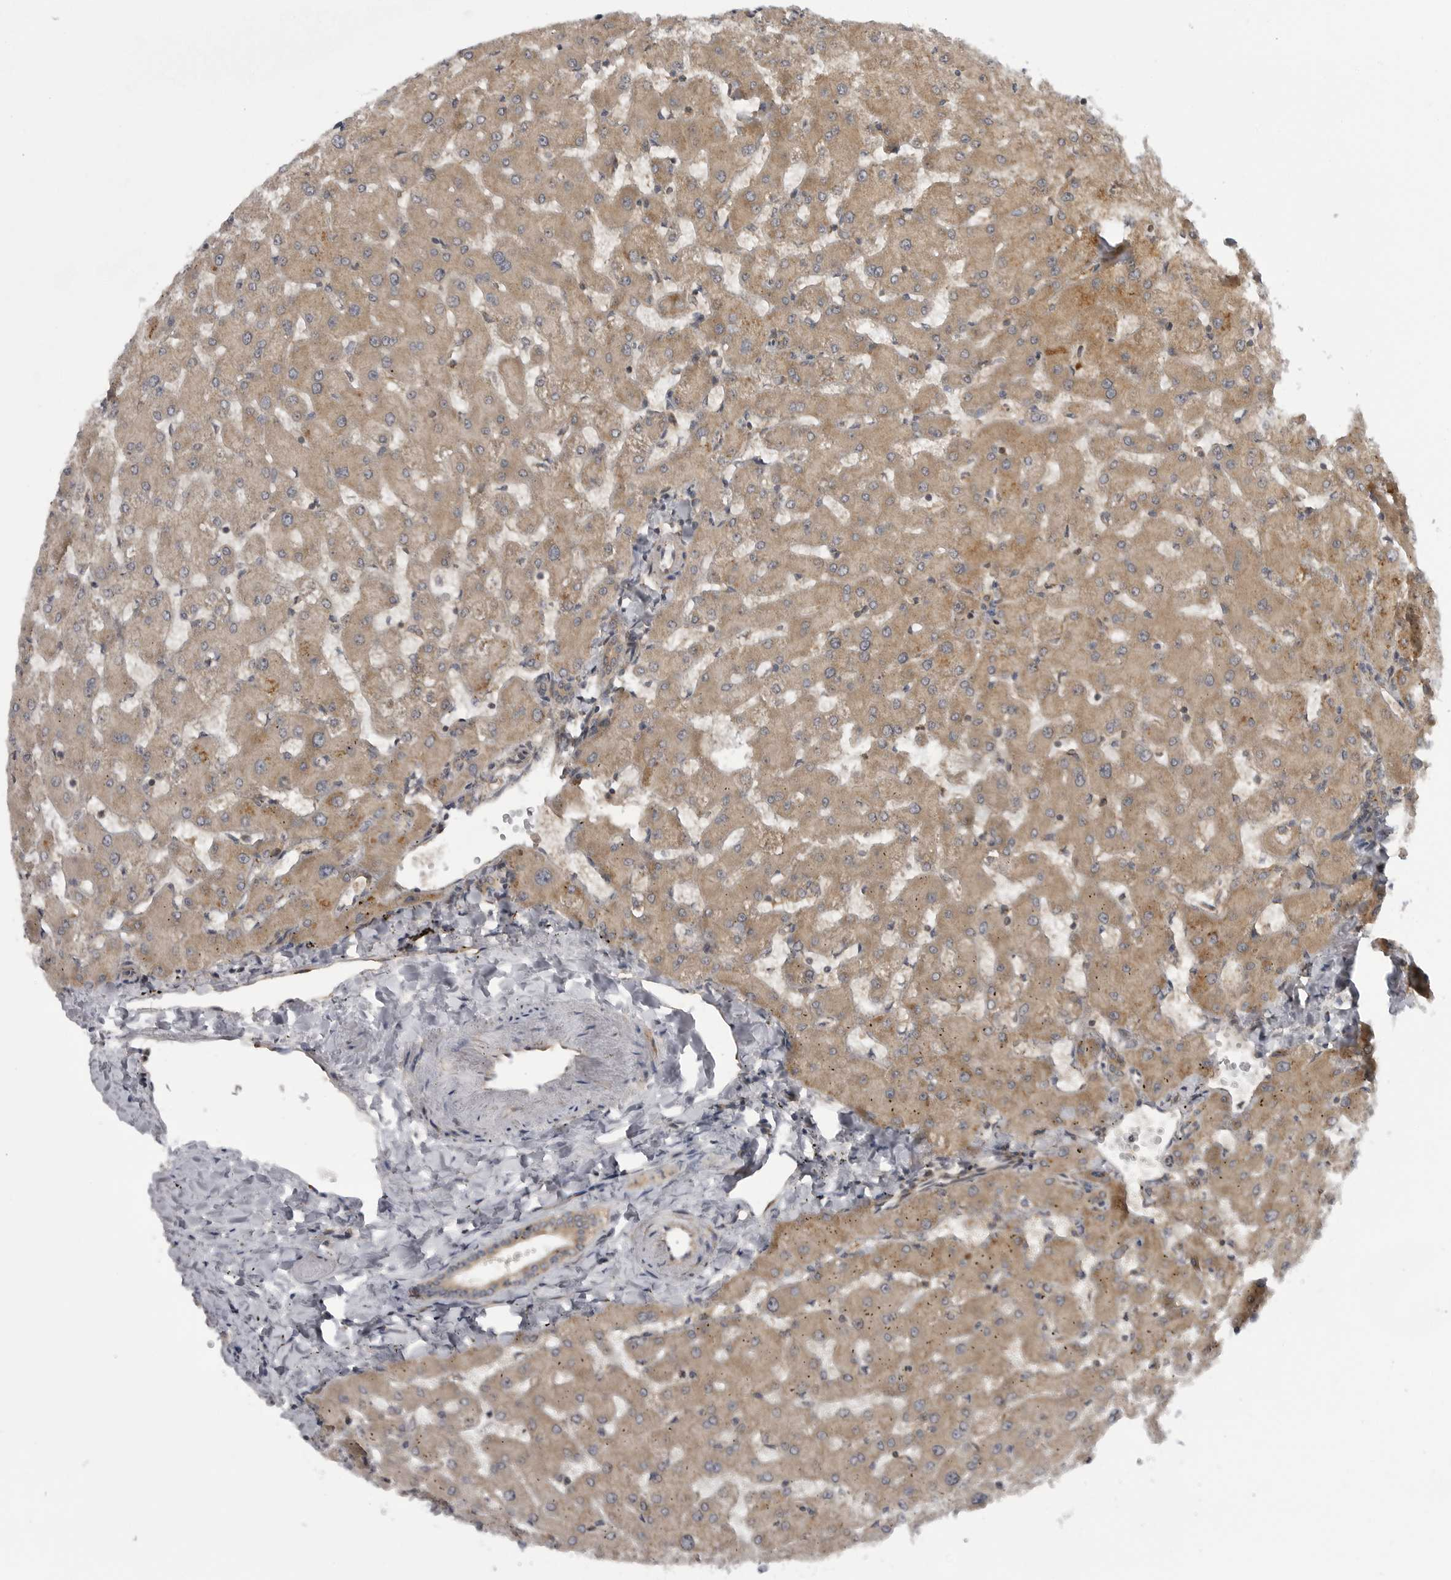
{"staining": {"intensity": "weak", "quantity": ">75%", "location": "cytoplasmic/membranous"}, "tissue": "liver", "cell_type": "Cholangiocytes", "image_type": "normal", "snomed": [{"axis": "morphology", "description": "Normal tissue, NOS"}, {"axis": "topography", "description": "Liver"}], "caption": "Immunohistochemistry (IHC) of benign human liver shows low levels of weak cytoplasmic/membranous expression in approximately >75% of cholangiocytes. The staining was performed using DAB, with brown indicating positive protein expression. Nuclei are stained blue with hematoxylin.", "gene": "LRRC45", "patient": {"sex": "female", "age": 63}}